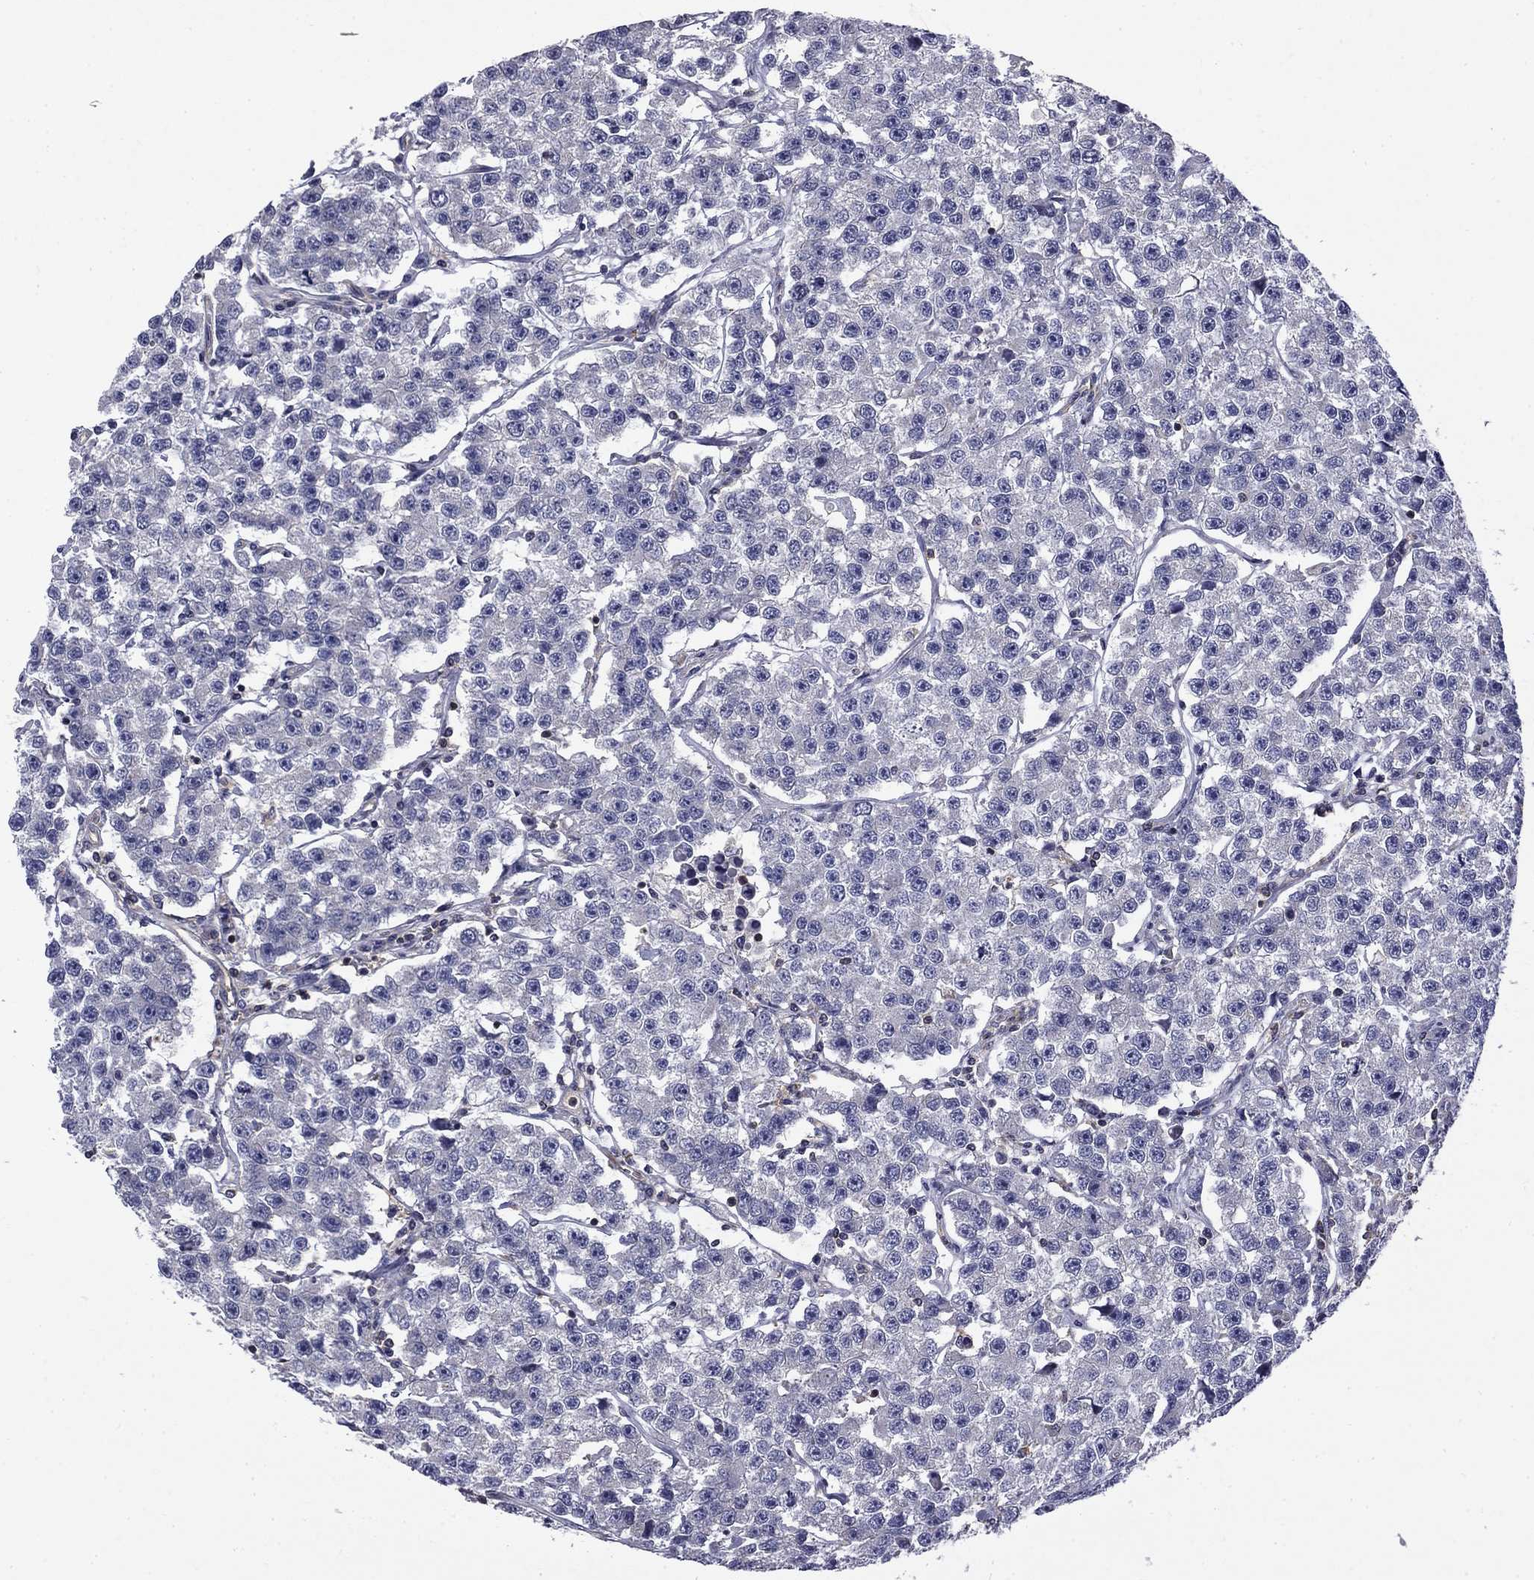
{"staining": {"intensity": "negative", "quantity": "none", "location": "none"}, "tissue": "testis cancer", "cell_type": "Tumor cells", "image_type": "cancer", "snomed": [{"axis": "morphology", "description": "Seminoma, NOS"}, {"axis": "topography", "description": "Testis"}], "caption": "Immunohistochemical staining of testis cancer (seminoma) displays no significant expression in tumor cells.", "gene": "ARHGAP45", "patient": {"sex": "male", "age": 59}}